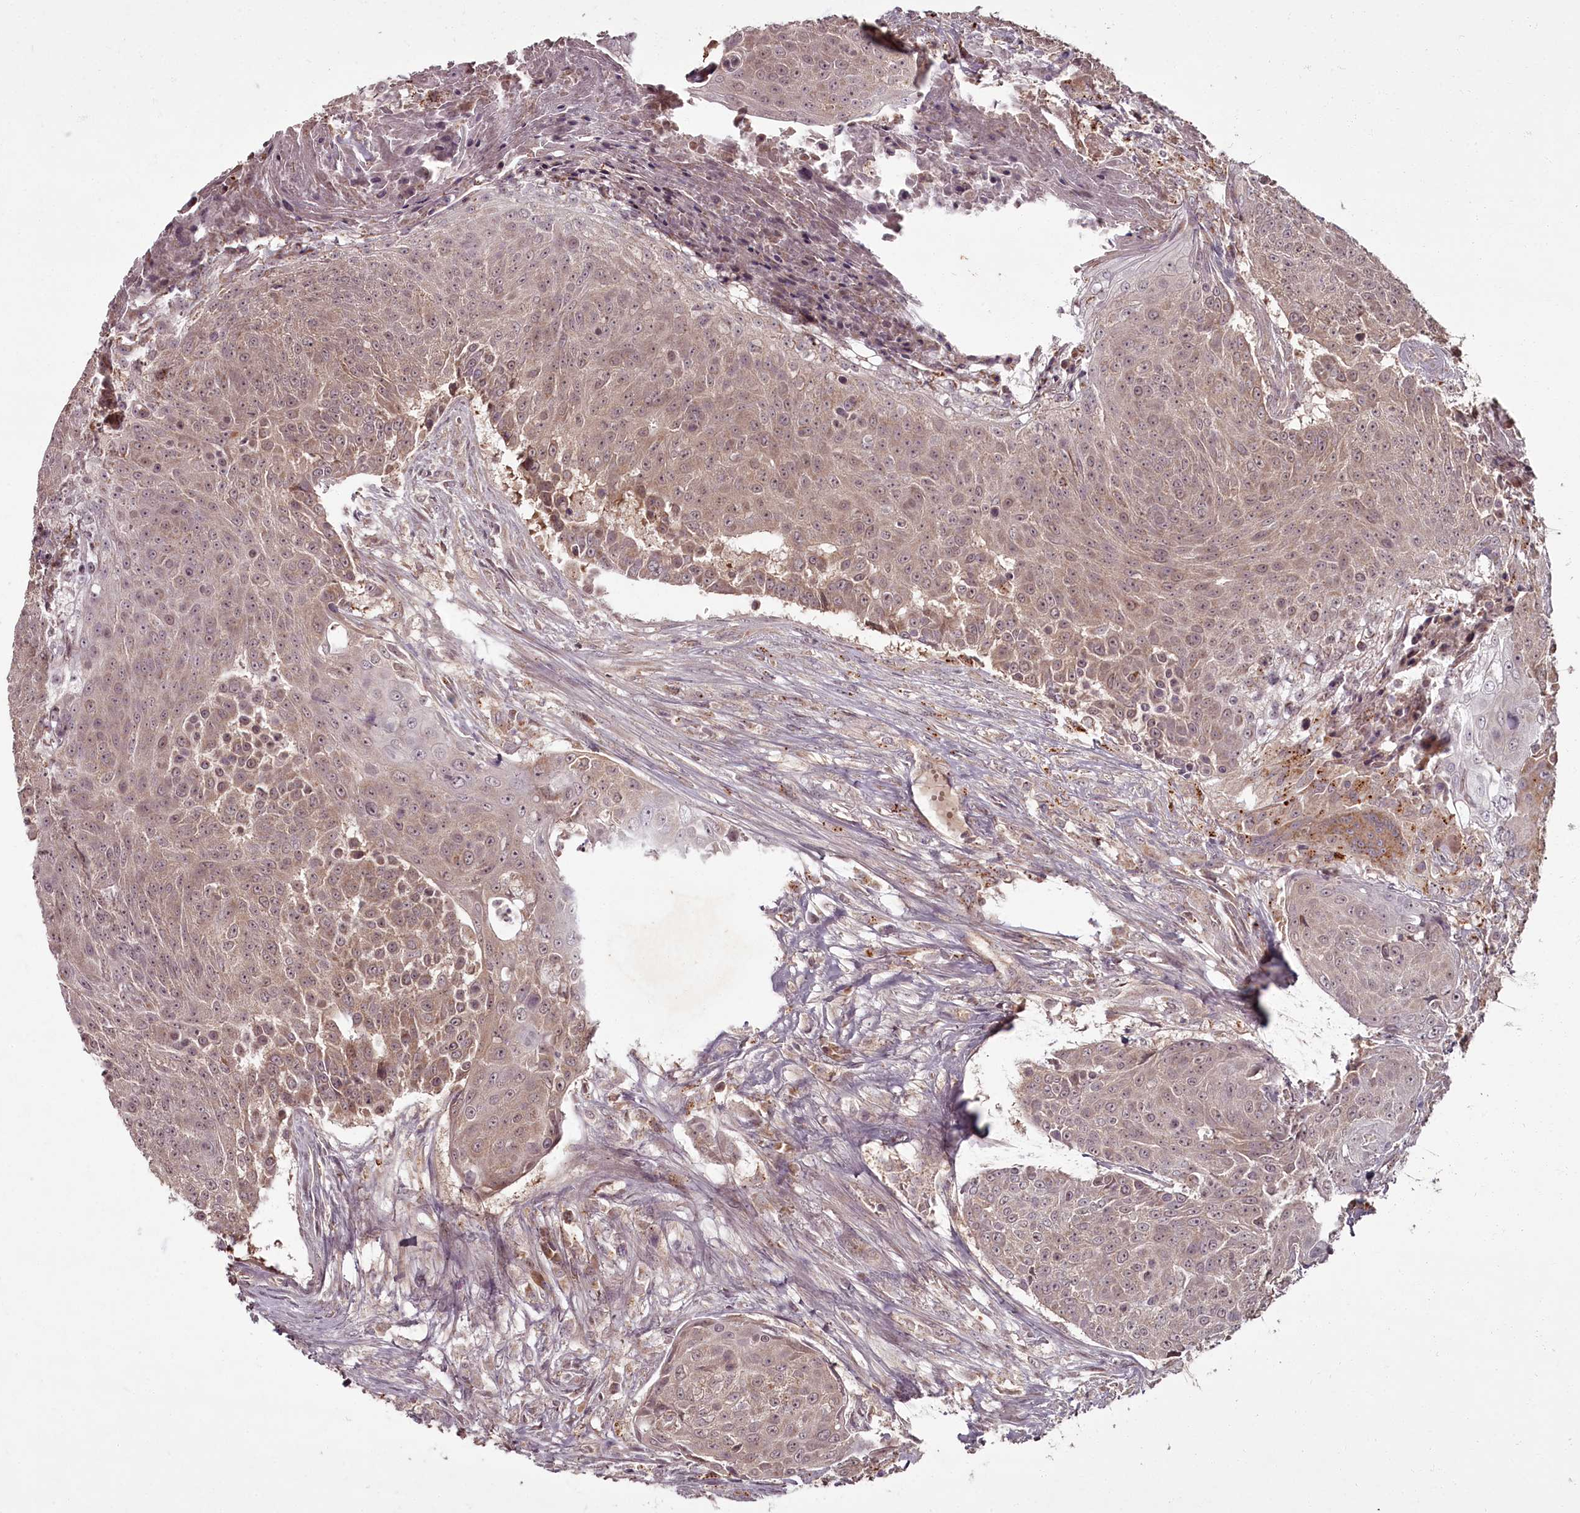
{"staining": {"intensity": "weak", "quantity": ">75%", "location": "cytoplasmic/membranous"}, "tissue": "urothelial cancer", "cell_type": "Tumor cells", "image_type": "cancer", "snomed": [{"axis": "morphology", "description": "Urothelial carcinoma, High grade"}, {"axis": "topography", "description": "Urinary bladder"}], "caption": "Urothelial carcinoma (high-grade) tissue exhibits weak cytoplasmic/membranous positivity in about >75% of tumor cells, visualized by immunohistochemistry.", "gene": "PCBP2", "patient": {"sex": "female", "age": 63}}